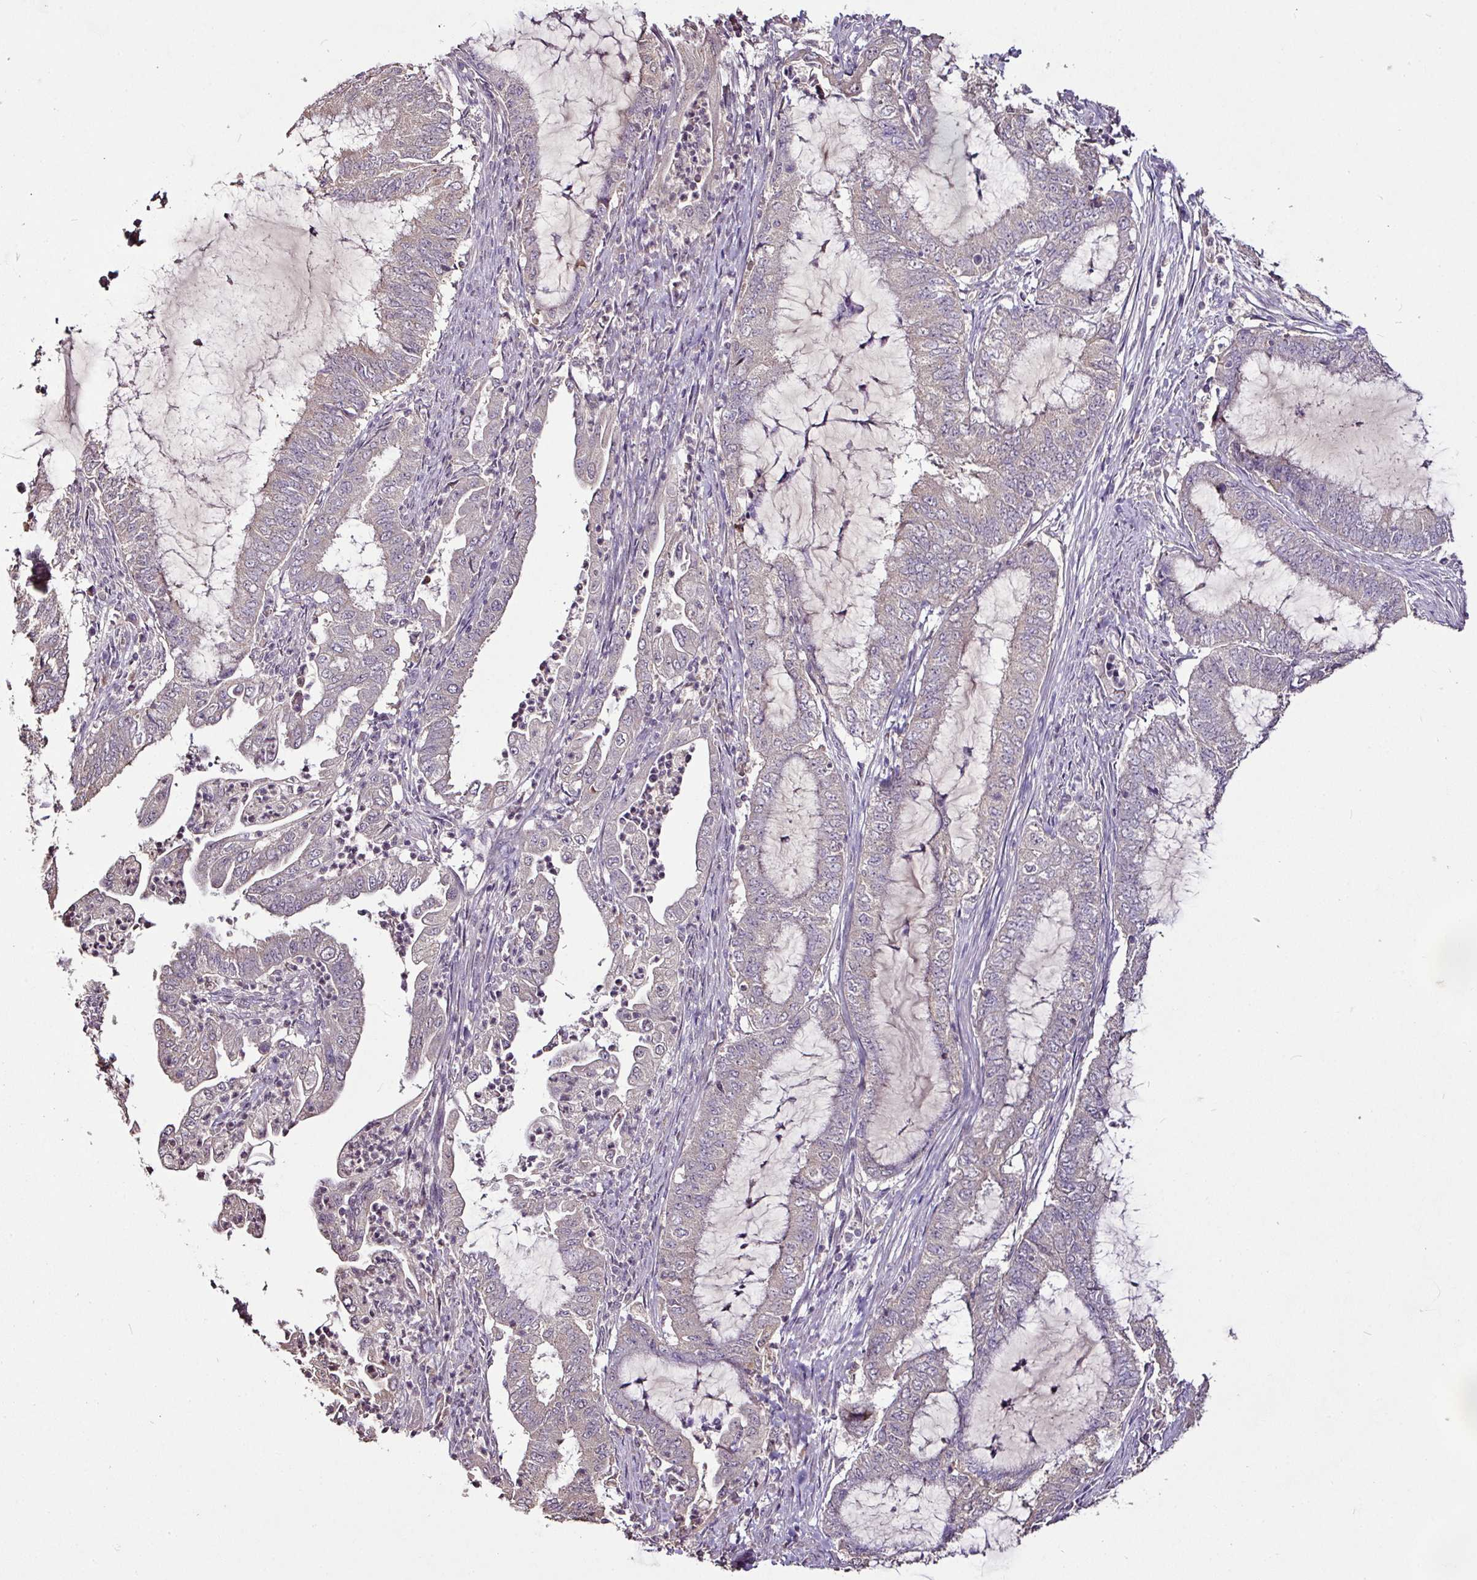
{"staining": {"intensity": "negative", "quantity": "none", "location": "none"}, "tissue": "endometrial cancer", "cell_type": "Tumor cells", "image_type": "cancer", "snomed": [{"axis": "morphology", "description": "Adenocarcinoma, NOS"}, {"axis": "topography", "description": "Endometrium"}], "caption": "The immunohistochemistry (IHC) photomicrograph has no significant expression in tumor cells of endometrial cancer (adenocarcinoma) tissue.", "gene": "RPL38", "patient": {"sex": "female", "age": 51}}